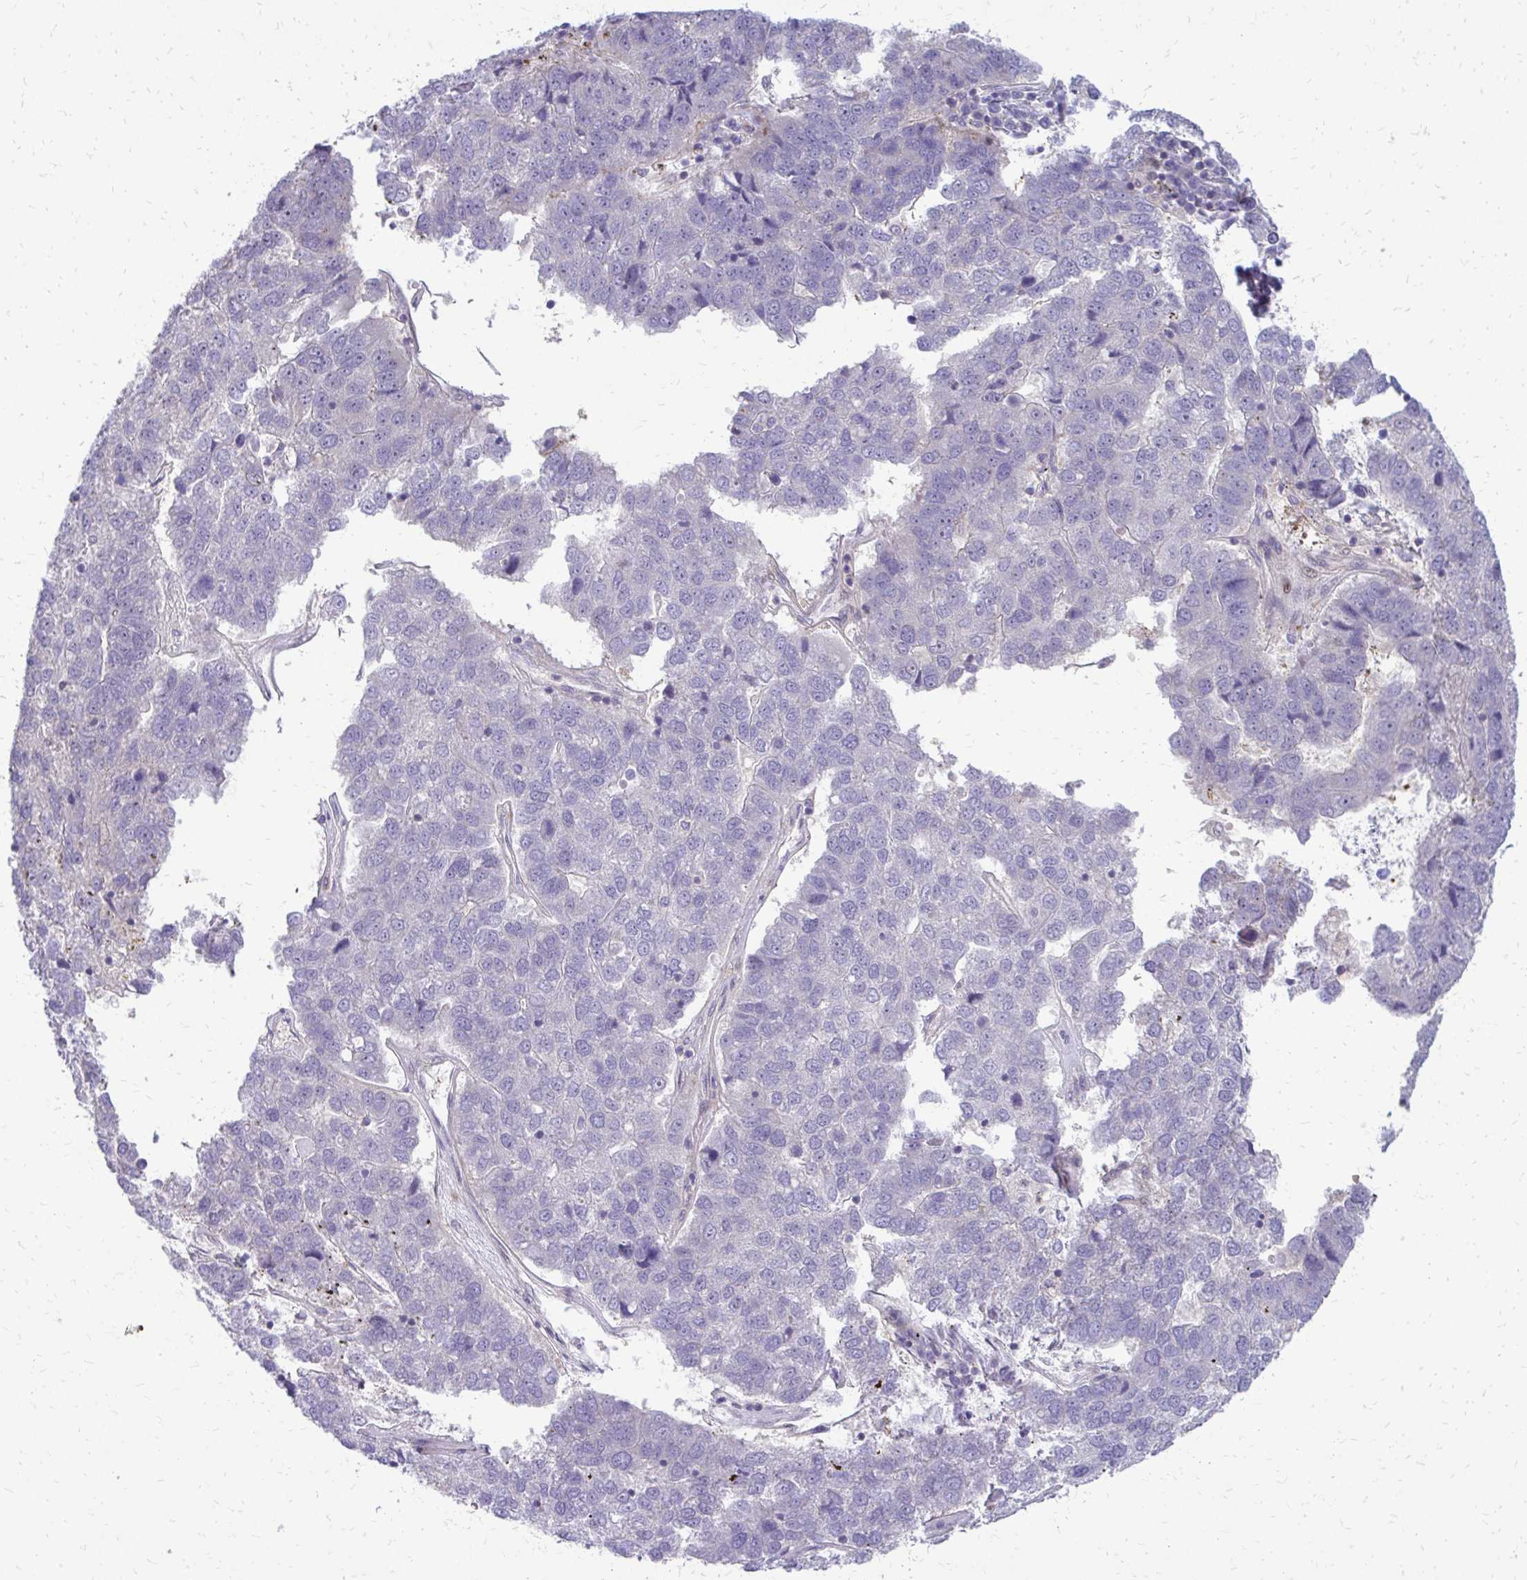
{"staining": {"intensity": "negative", "quantity": "none", "location": "none"}, "tissue": "pancreatic cancer", "cell_type": "Tumor cells", "image_type": "cancer", "snomed": [{"axis": "morphology", "description": "Adenocarcinoma, NOS"}, {"axis": "topography", "description": "Pancreas"}], "caption": "IHC image of neoplastic tissue: human pancreatic cancer (adenocarcinoma) stained with DAB reveals no significant protein expression in tumor cells.", "gene": "PPDPFL", "patient": {"sex": "female", "age": 61}}